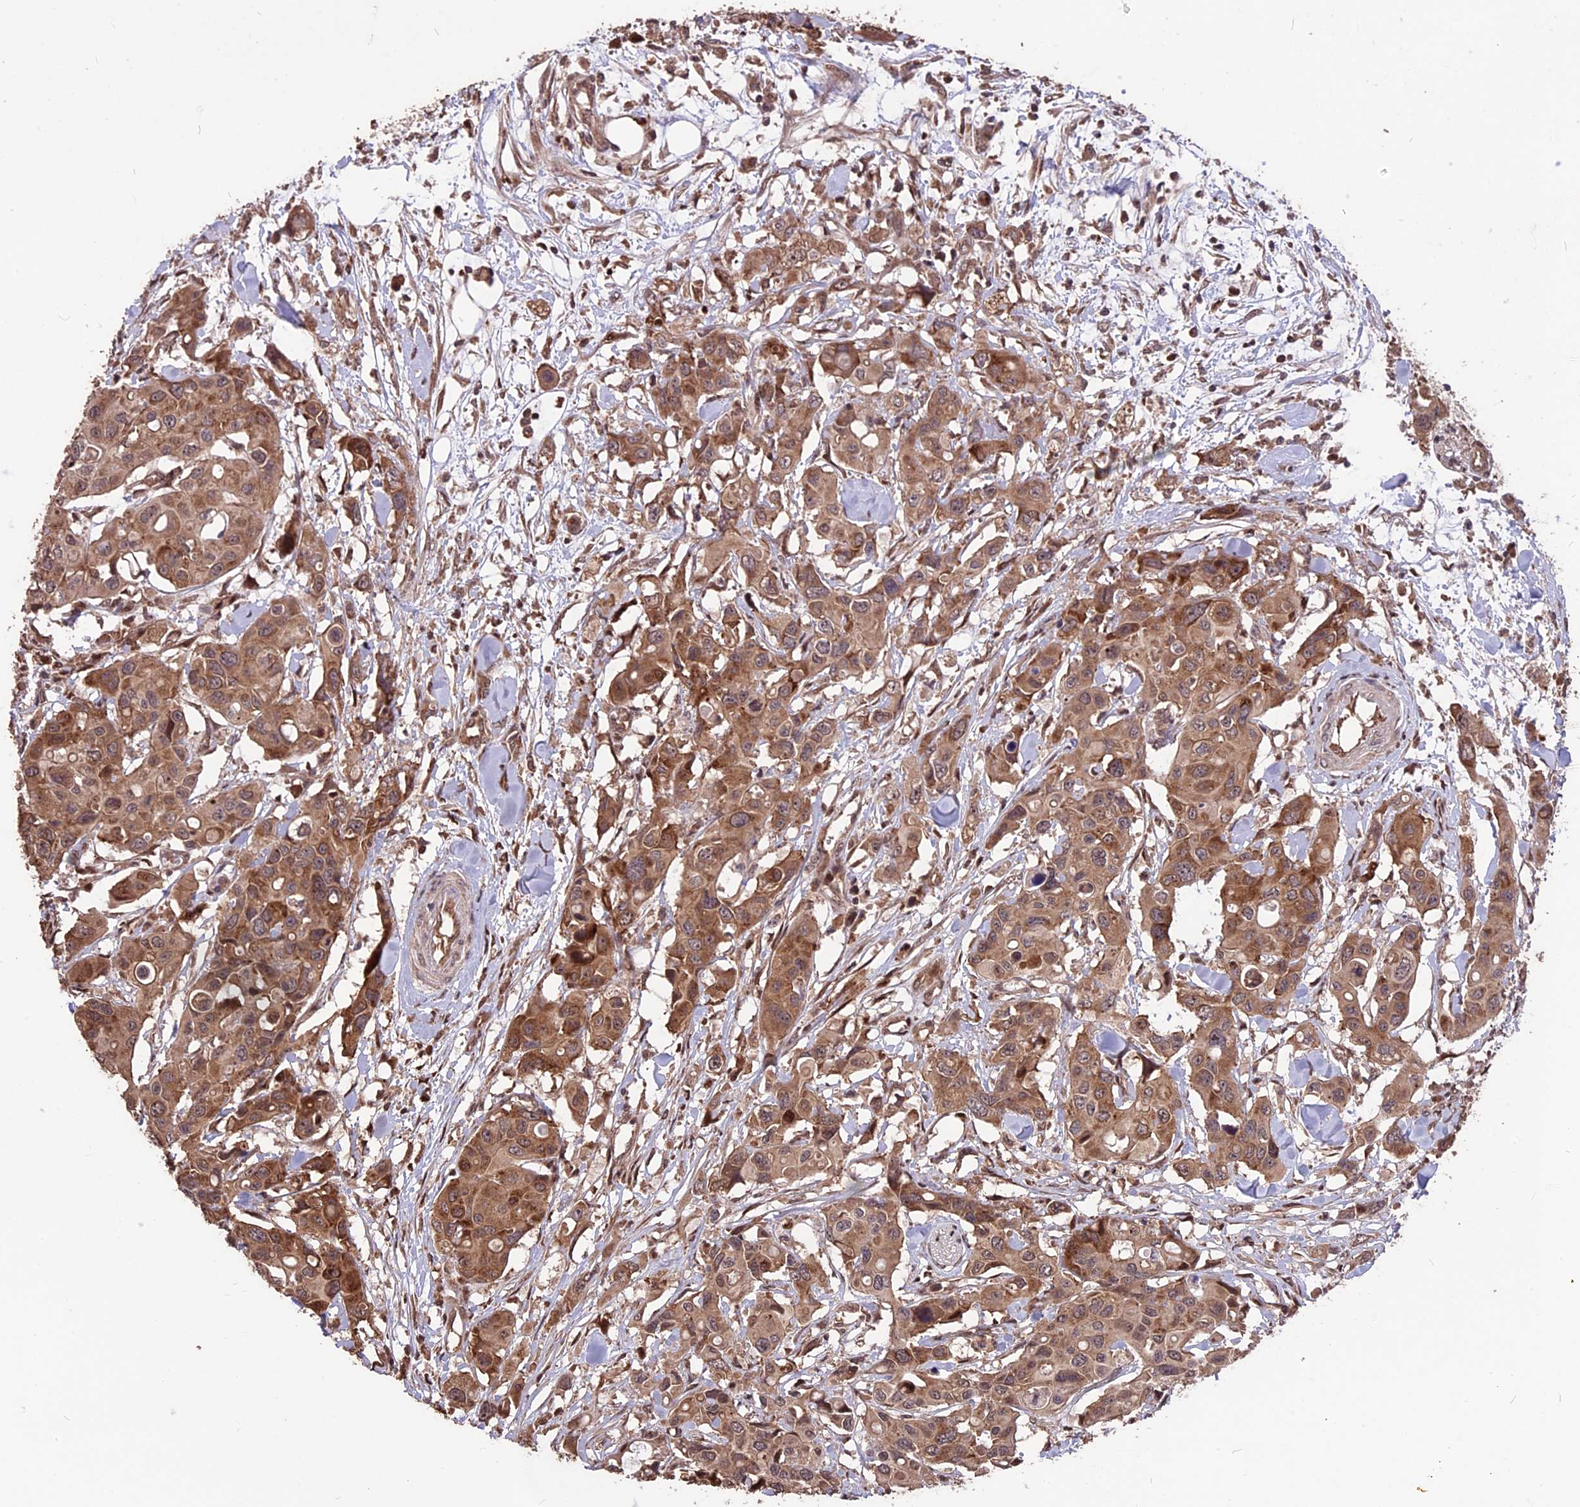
{"staining": {"intensity": "moderate", "quantity": ">75%", "location": "cytoplasmic/membranous,nuclear"}, "tissue": "colorectal cancer", "cell_type": "Tumor cells", "image_type": "cancer", "snomed": [{"axis": "morphology", "description": "Adenocarcinoma, NOS"}, {"axis": "topography", "description": "Colon"}], "caption": "Tumor cells reveal moderate cytoplasmic/membranous and nuclear positivity in approximately >75% of cells in adenocarcinoma (colorectal).", "gene": "ZNF598", "patient": {"sex": "male", "age": 77}}